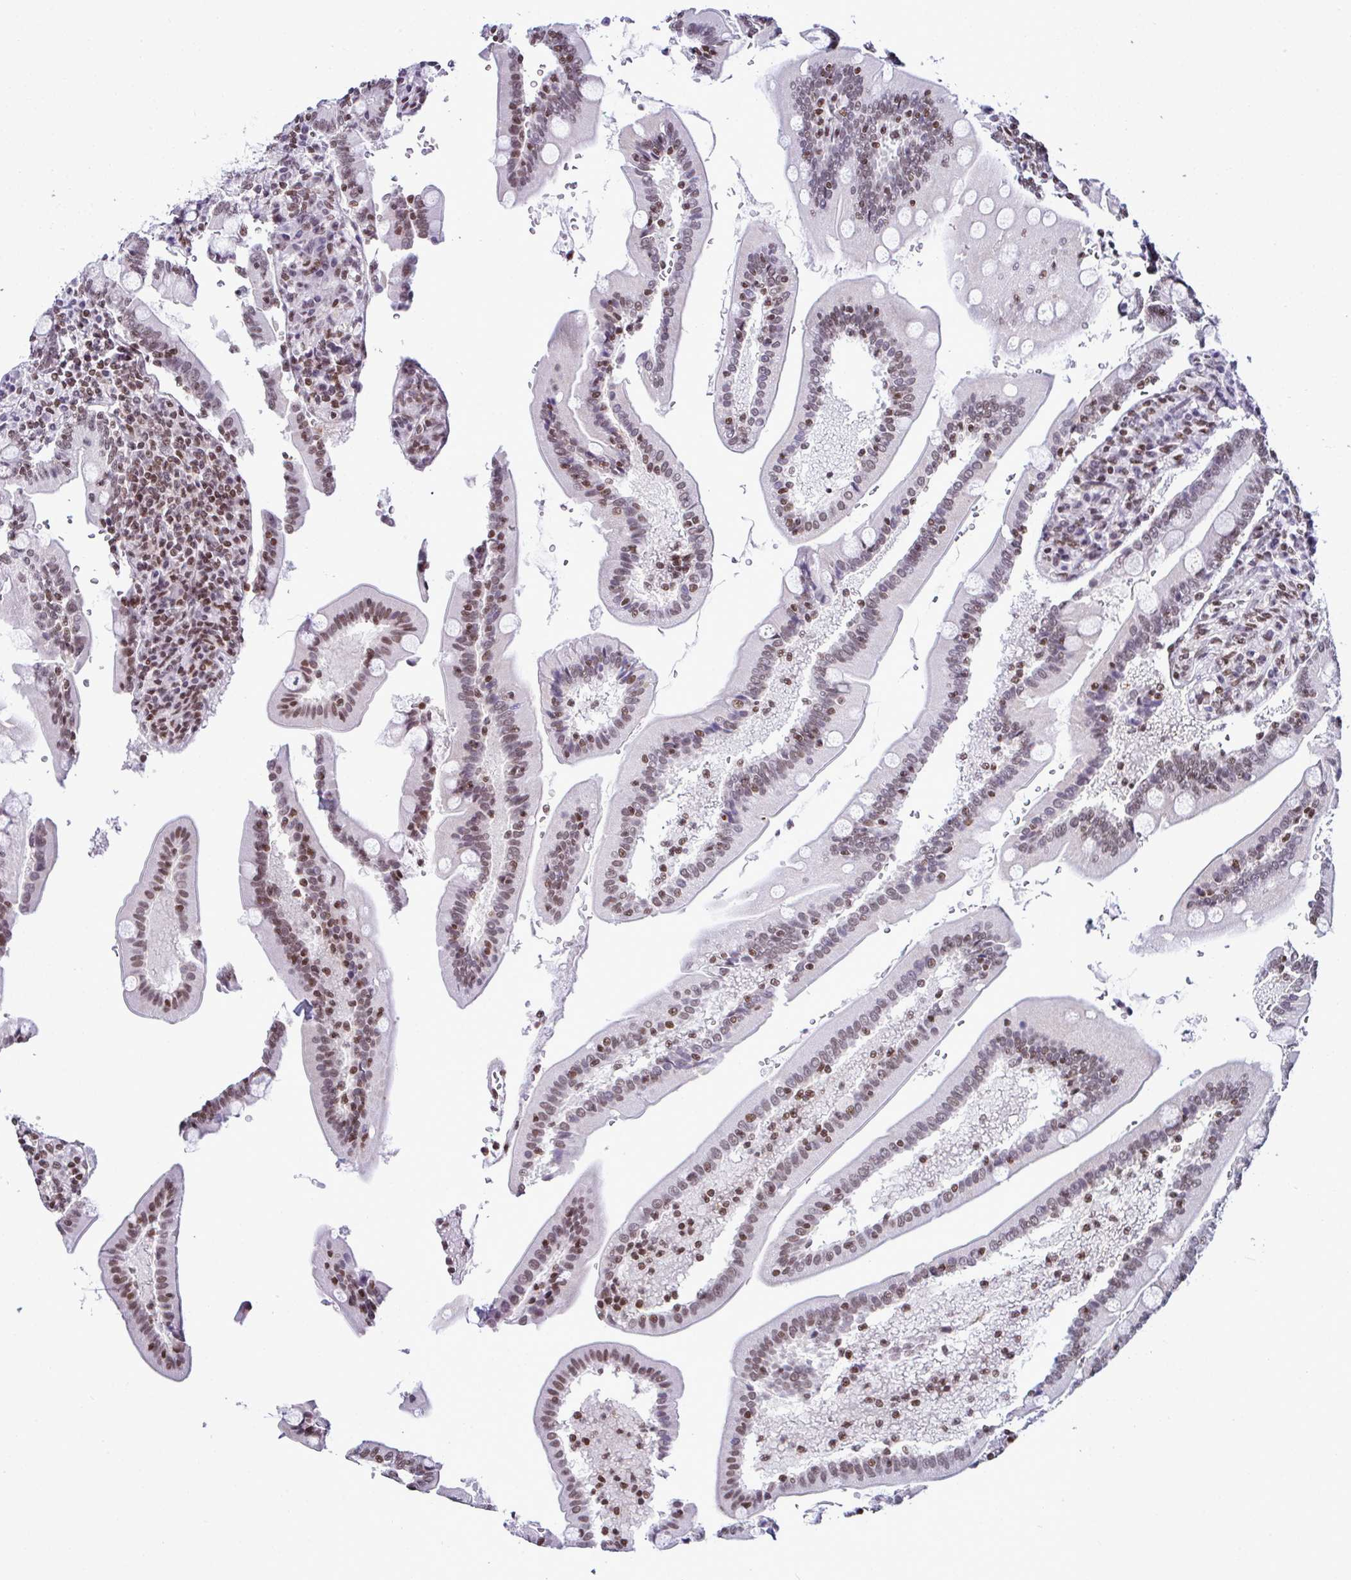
{"staining": {"intensity": "moderate", "quantity": ">75%", "location": "nuclear"}, "tissue": "duodenum", "cell_type": "Glandular cells", "image_type": "normal", "snomed": [{"axis": "morphology", "description": "Normal tissue, NOS"}, {"axis": "topography", "description": "Duodenum"}], "caption": "Unremarkable duodenum was stained to show a protein in brown. There is medium levels of moderate nuclear positivity in about >75% of glandular cells.", "gene": "DR1", "patient": {"sex": "female", "age": 67}}